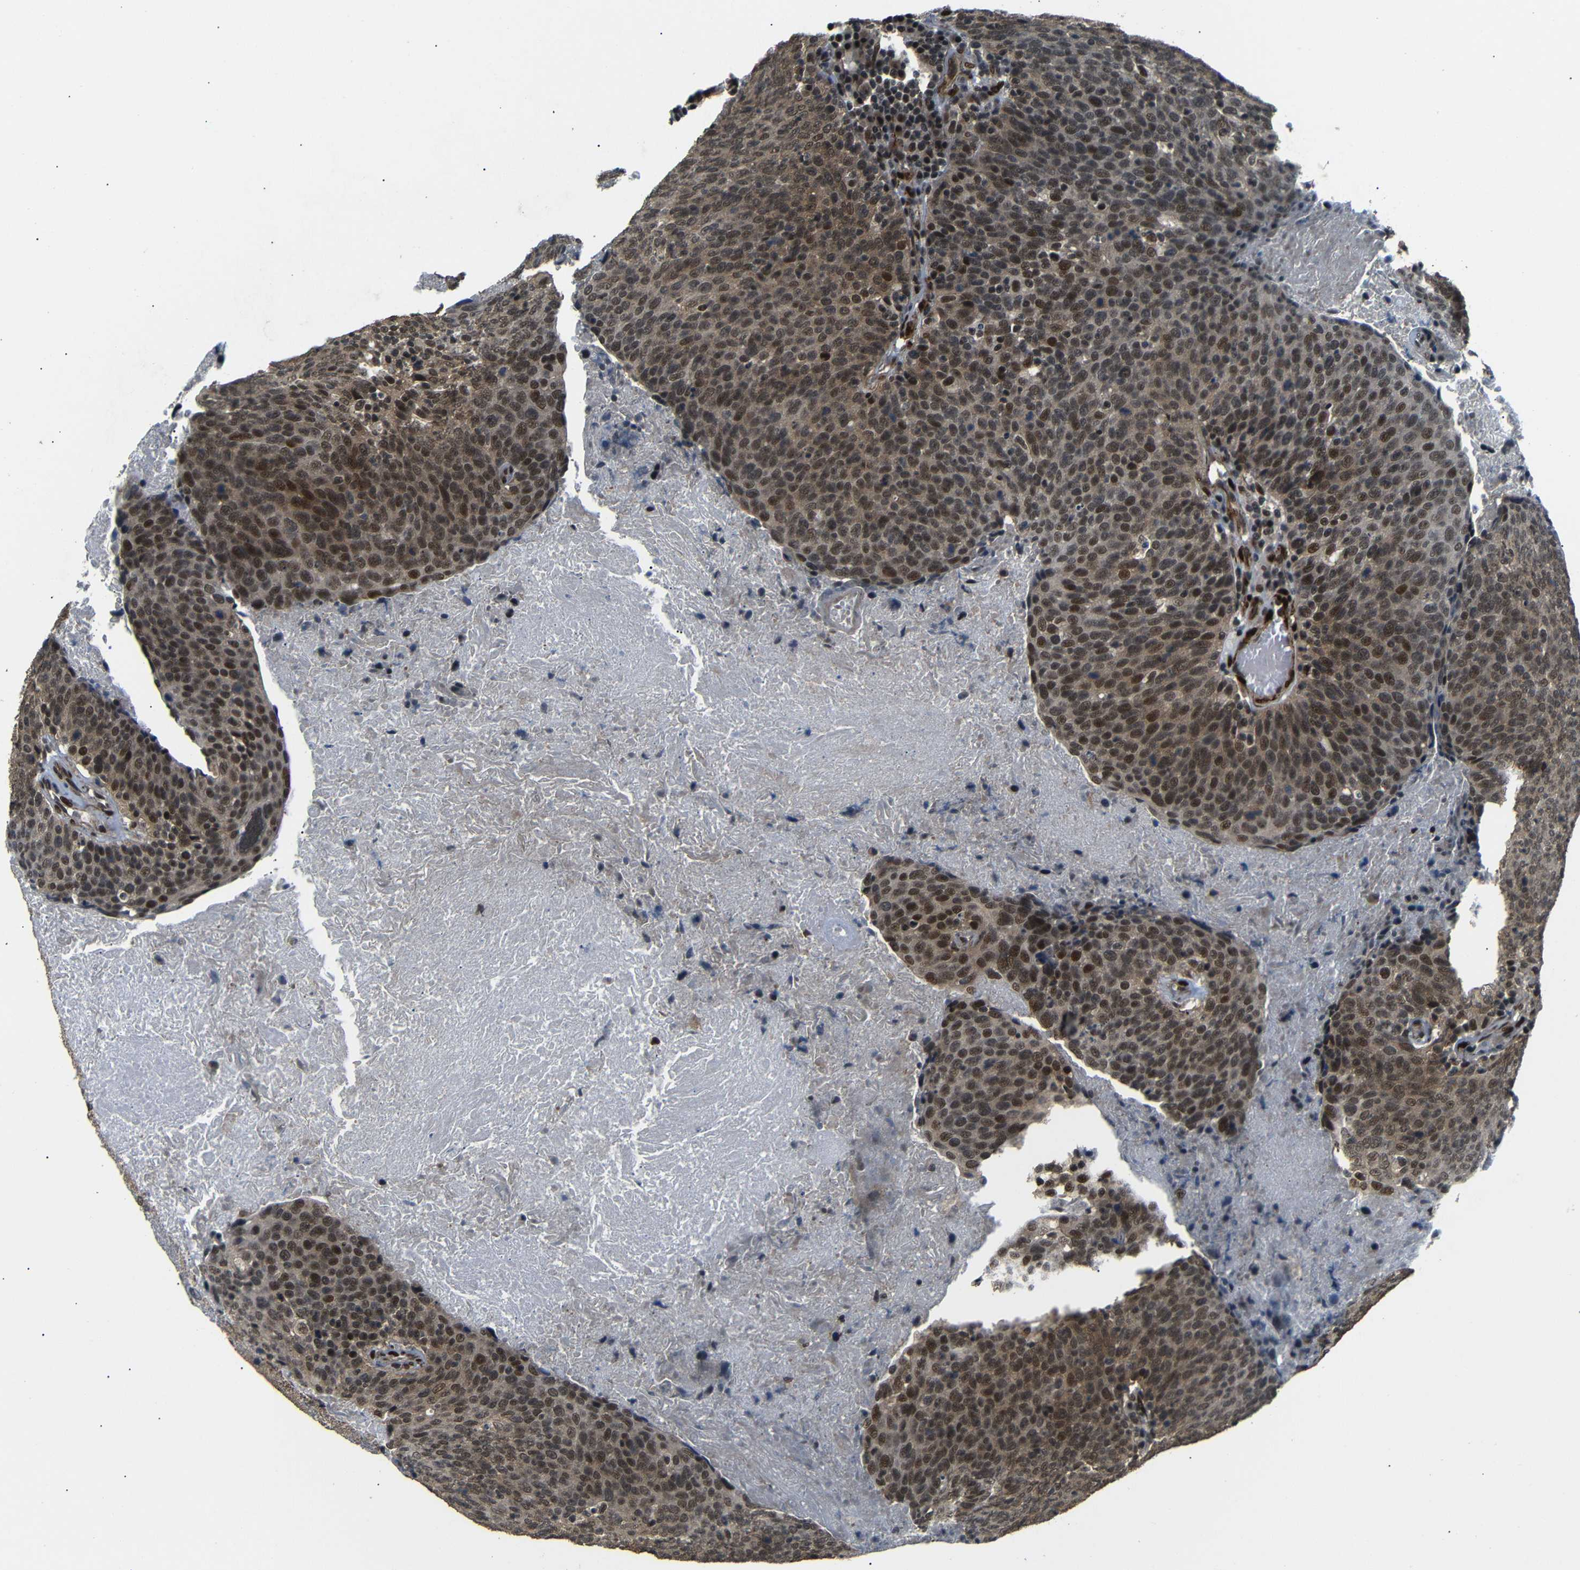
{"staining": {"intensity": "strong", "quantity": ">75%", "location": "cytoplasmic/membranous,nuclear"}, "tissue": "head and neck cancer", "cell_type": "Tumor cells", "image_type": "cancer", "snomed": [{"axis": "morphology", "description": "Squamous cell carcinoma, NOS"}, {"axis": "morphology", "description": "Squamous cell carcinoma, metastatic, NOS"}, {"axis": "topography", "description": "Lymph node"}, {"axis": "topography", "description": "Head-Neck"}], "caption": "Protein staining of squamous cell carcinoma (head and neck) tissue reveals strong cytoplasmic/membranous and nuclear staining in about >75% of tumor cells.", "gene": "TBX2", "patient": {"sex": "male", "age": 62}}